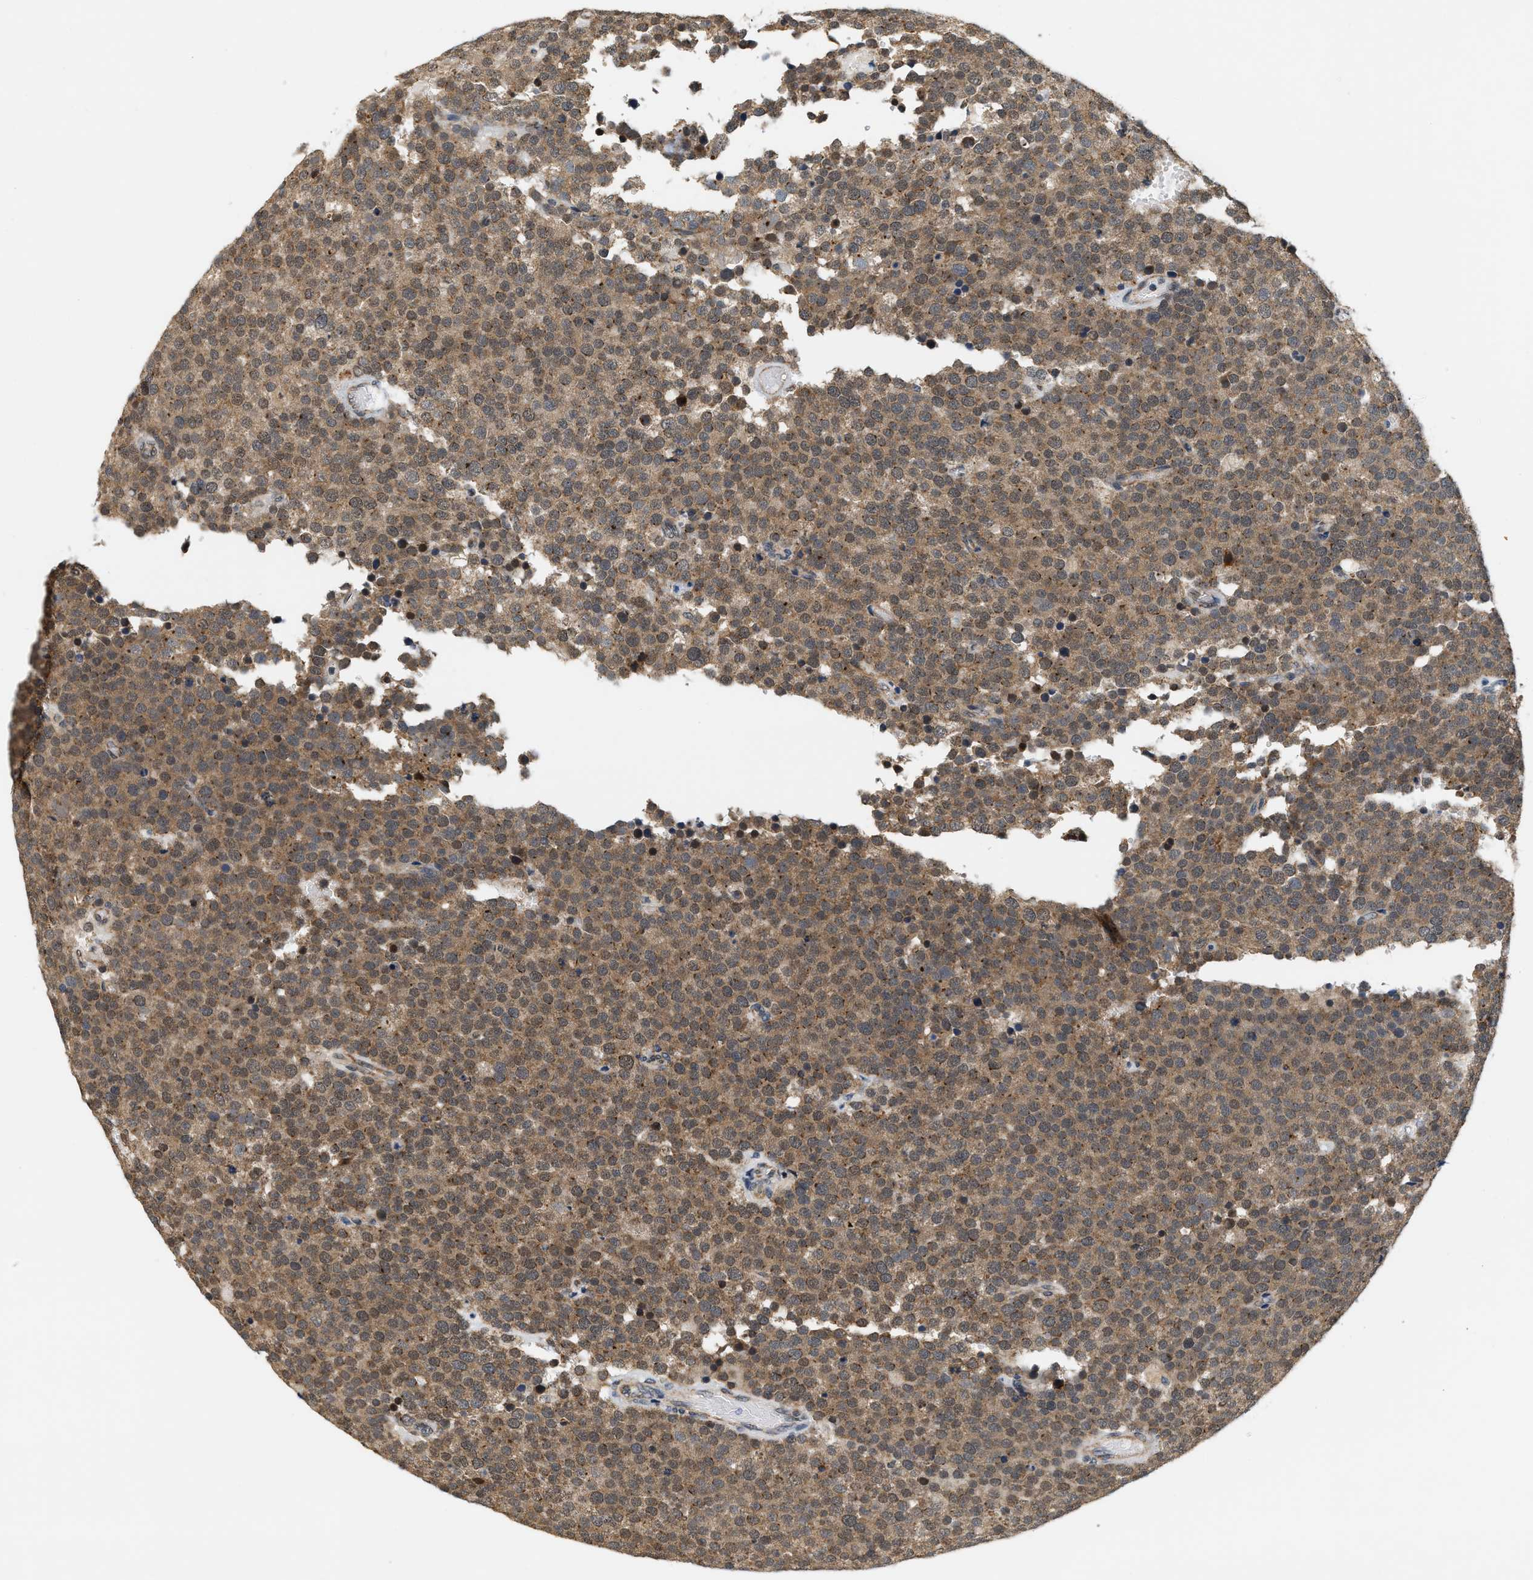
{"staining": {"intensity": "moderate", "quantity": ">75%", "location": "cytoplasmic/membranous"}, "tissue": "testis cancer", "cell_type": "Tumor cells", "image_type": "cancer", "snomed": [{"axis": "morphology", "description": "Normal tissue, NOS"}, {"axis": "morphology", "description": "Seminoma, NOS"}, {"axis": "topography", "description": "Testis"}], "caption": "There is medium levels of moderate cytoplasmic/membranous staining in tumor cells of seminoma (testis), as demonstrated by immunohistochemical staining (brown color).", "gene": "GIGYF1", "patient": {"sex": "male", "age": 71}}